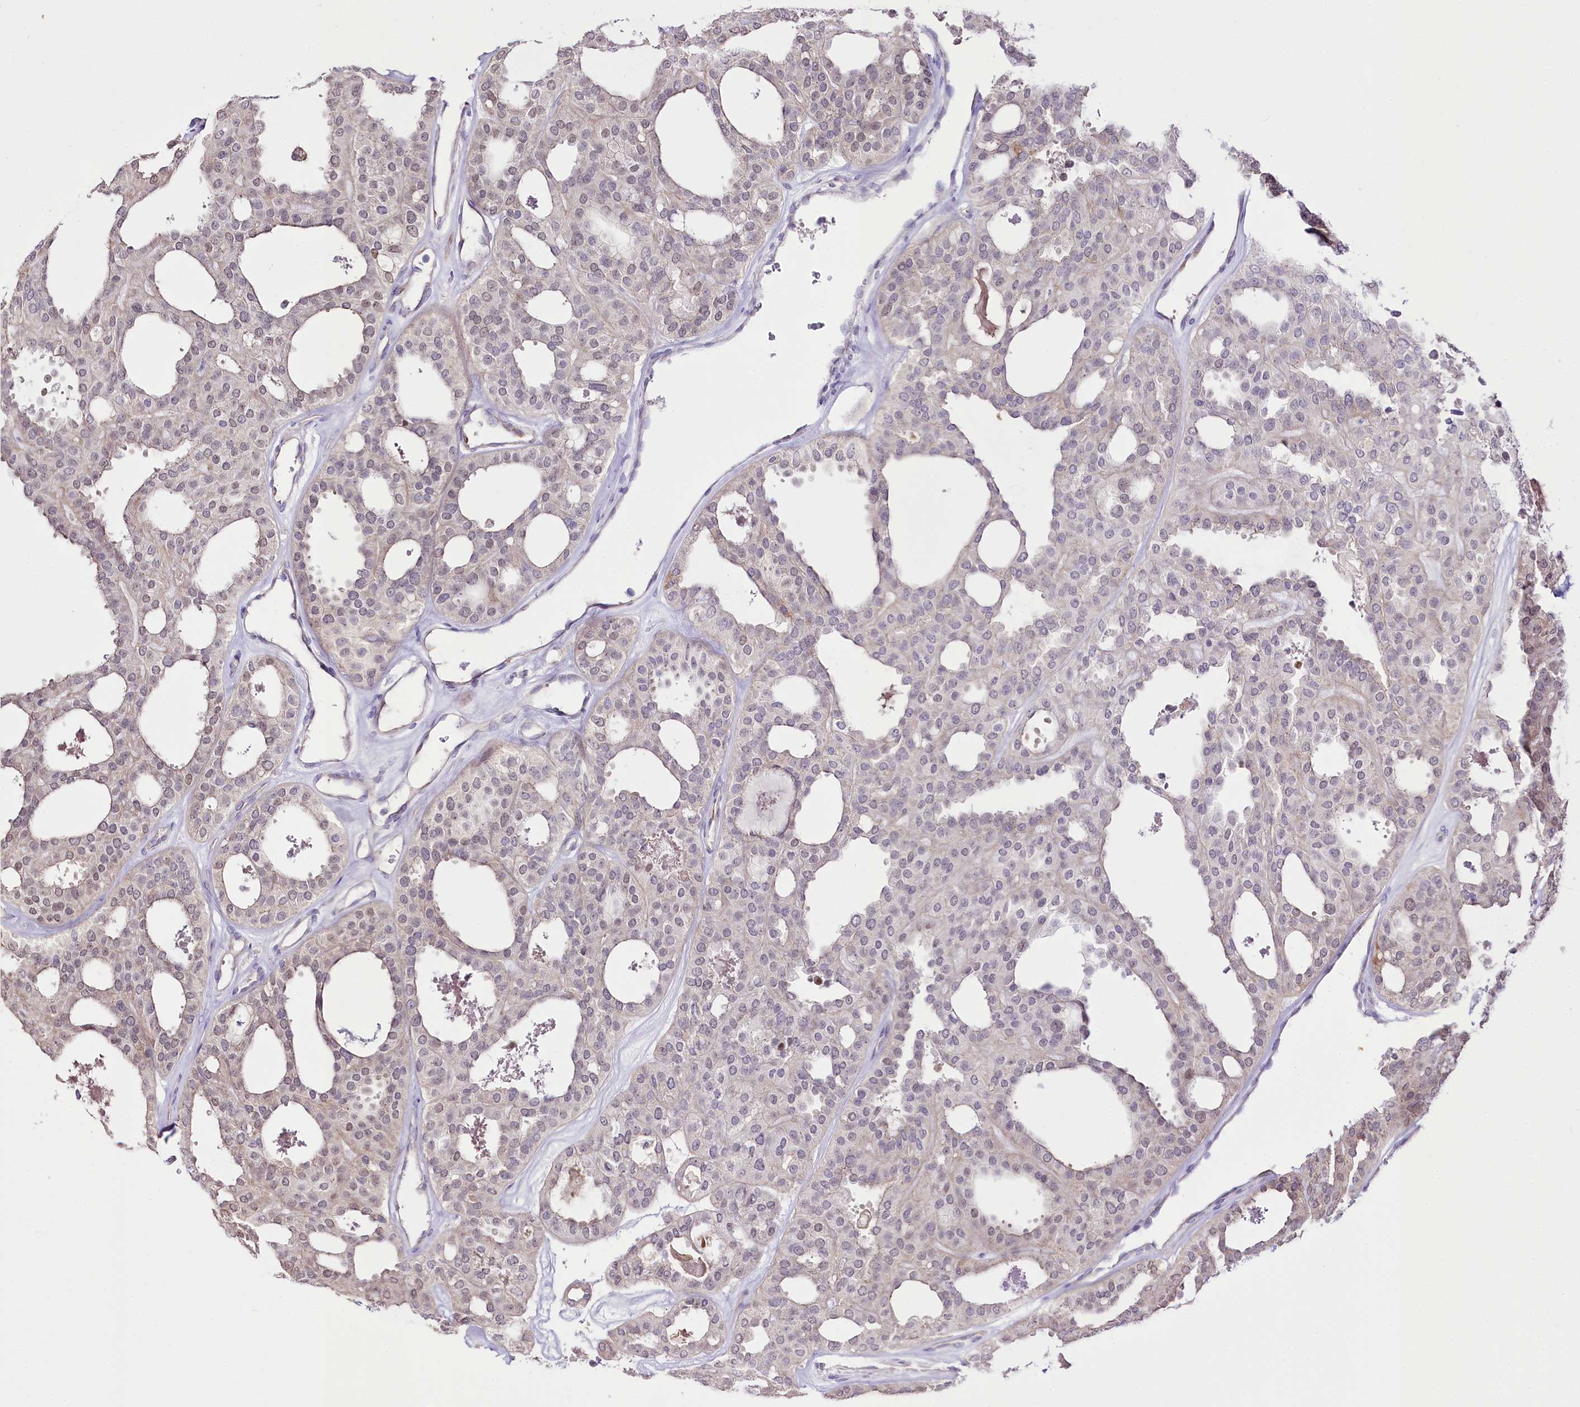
{"staining": {"intensity": "negative", "quantity": "none", "location": "none"}, "tissue": "thyroid cancer", "cell_type": "Tumor cells", "image_type": "cancer", "snomed": [{"axis": "morphology", "description": "Follicular adenoma carcinoma, NOS"}, {"axis": "topography", "description": "Thyroid gland"}], "caption": "There is no significant positivity in tumor cells of thyroid follicular adenoma carcinoma.", "gene": "ZNF226", "patient": {"sex": "male", "age": 75}}